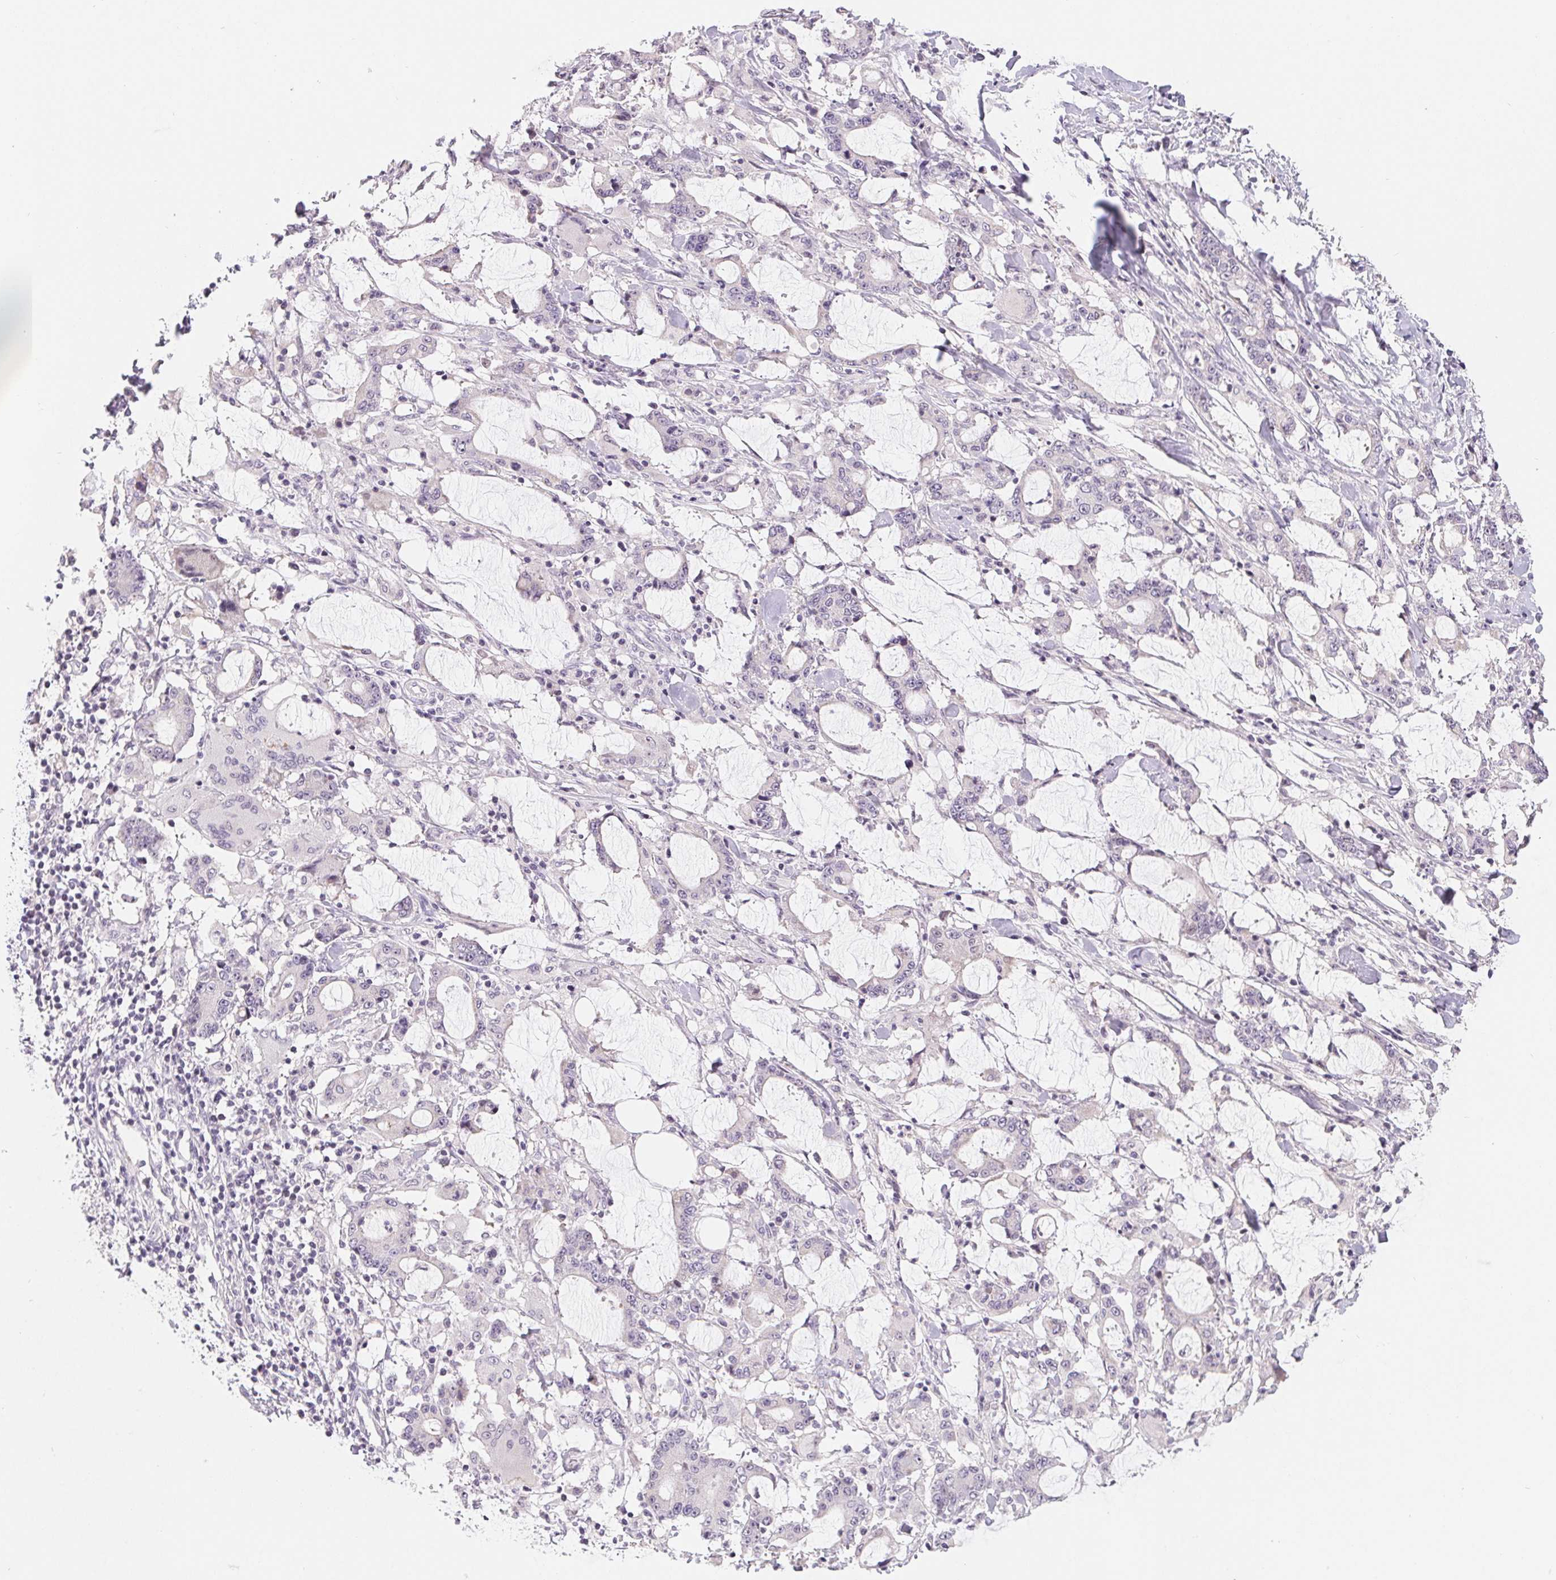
{"staining": {"intensity": "negative", "quantity": "none", "location": "none"}, "tissue": "stomach cancer", "cell_type": "Tumor cells", "image_type": "cancer", "snomed": [{"axis": "morphology", "description": "Adenocarcinoma, NOS"}, {"axis": "topography", "description": "Stomach, upper"}], "caption": "Immunohistochemistry (IHC) of stomach adenocarcinoma reveals no positivity in tumor cells.", "gene": "LCA5L", "patient": {"sex": "male", "age": 68}}